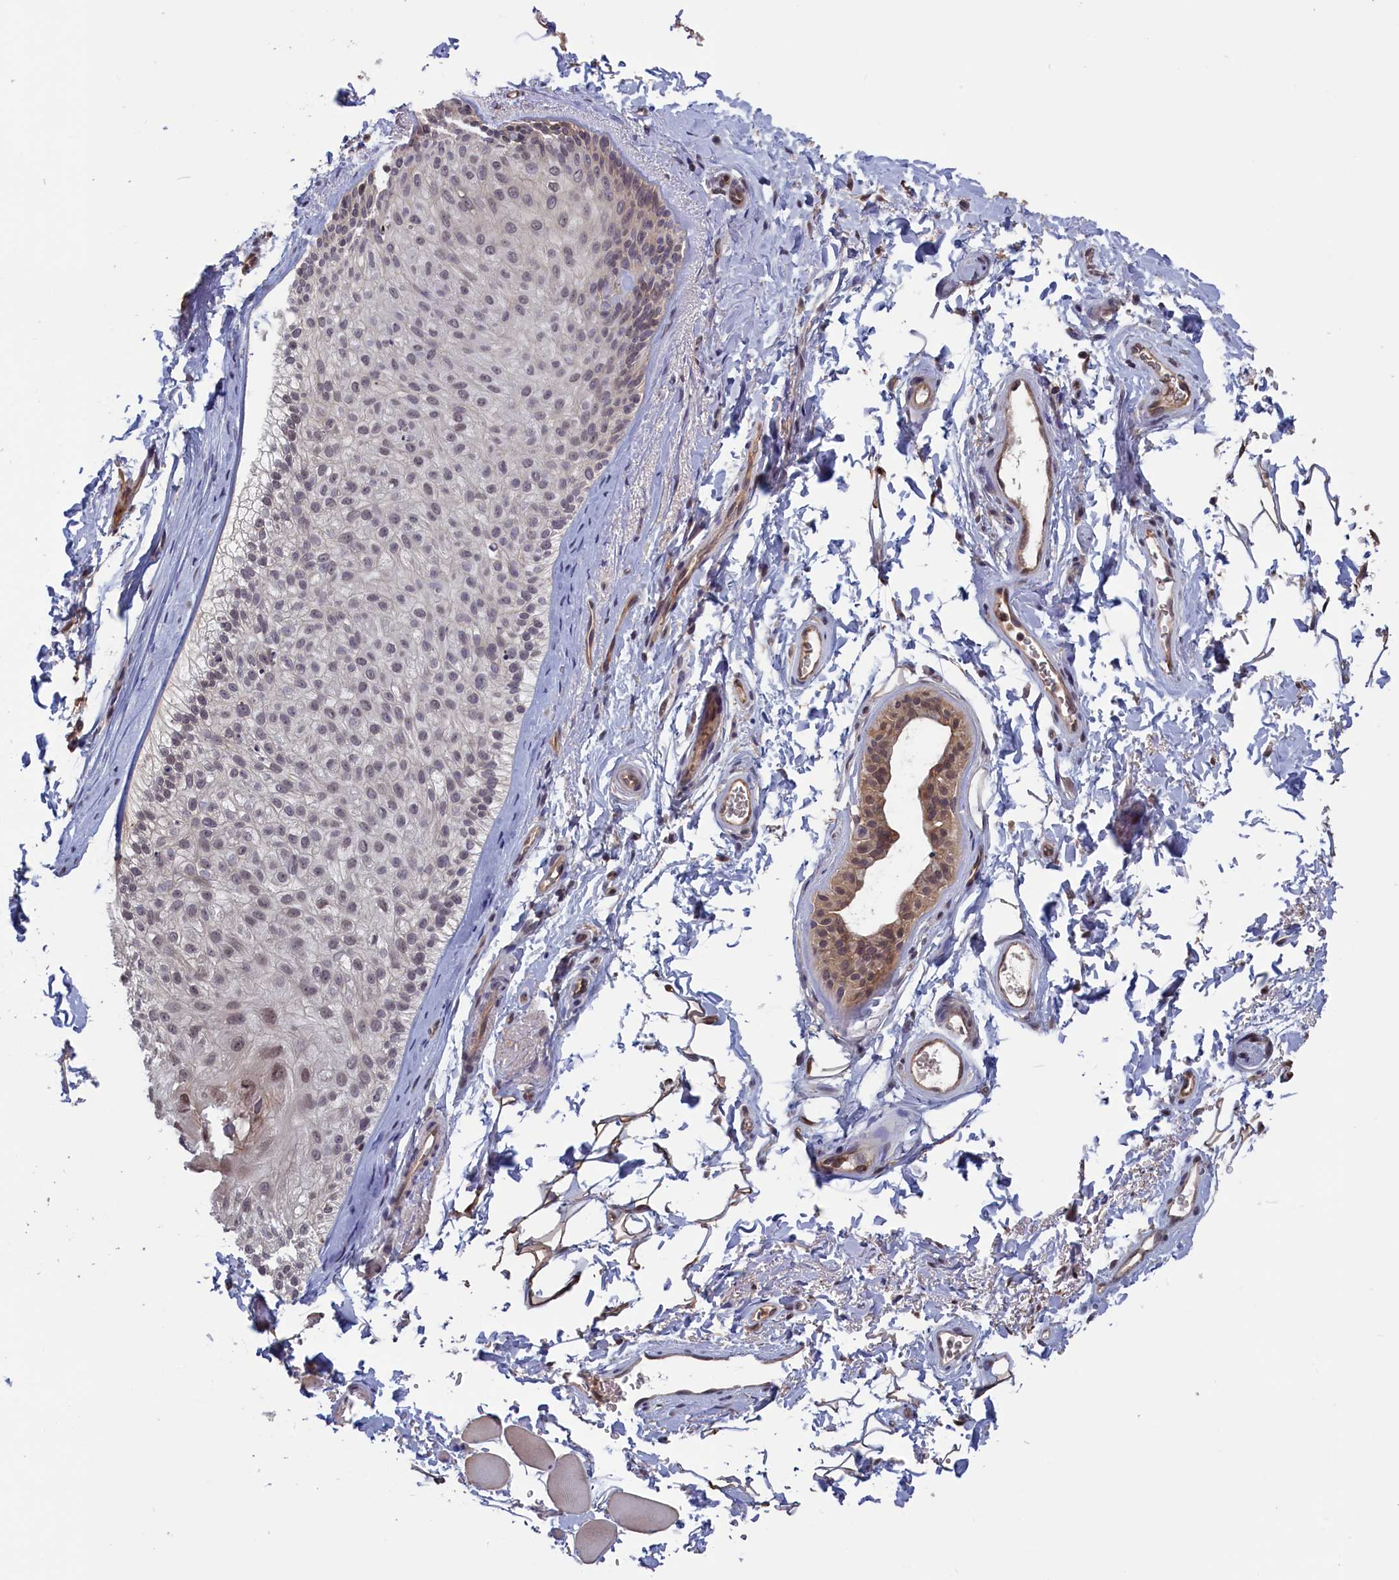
{"staining": {"intensity": "negative", "quantity": "none", "location": "none"}, "tissue": "skin", "cell_type": "Epidermal cells", "image_type": "normal", "snomed": [{"axis": "morphology", "description": "Normal tissue, NOS"}, {"axis": "topography", "description": "Anal"}], "caption": "Epidermal cells show no significant protein staining in benign skin. (DAB IHC visualized using brightfield microscopy, high magnification).", "gene": "PLP2", "patient": {"sex": "male", "age": 44}}